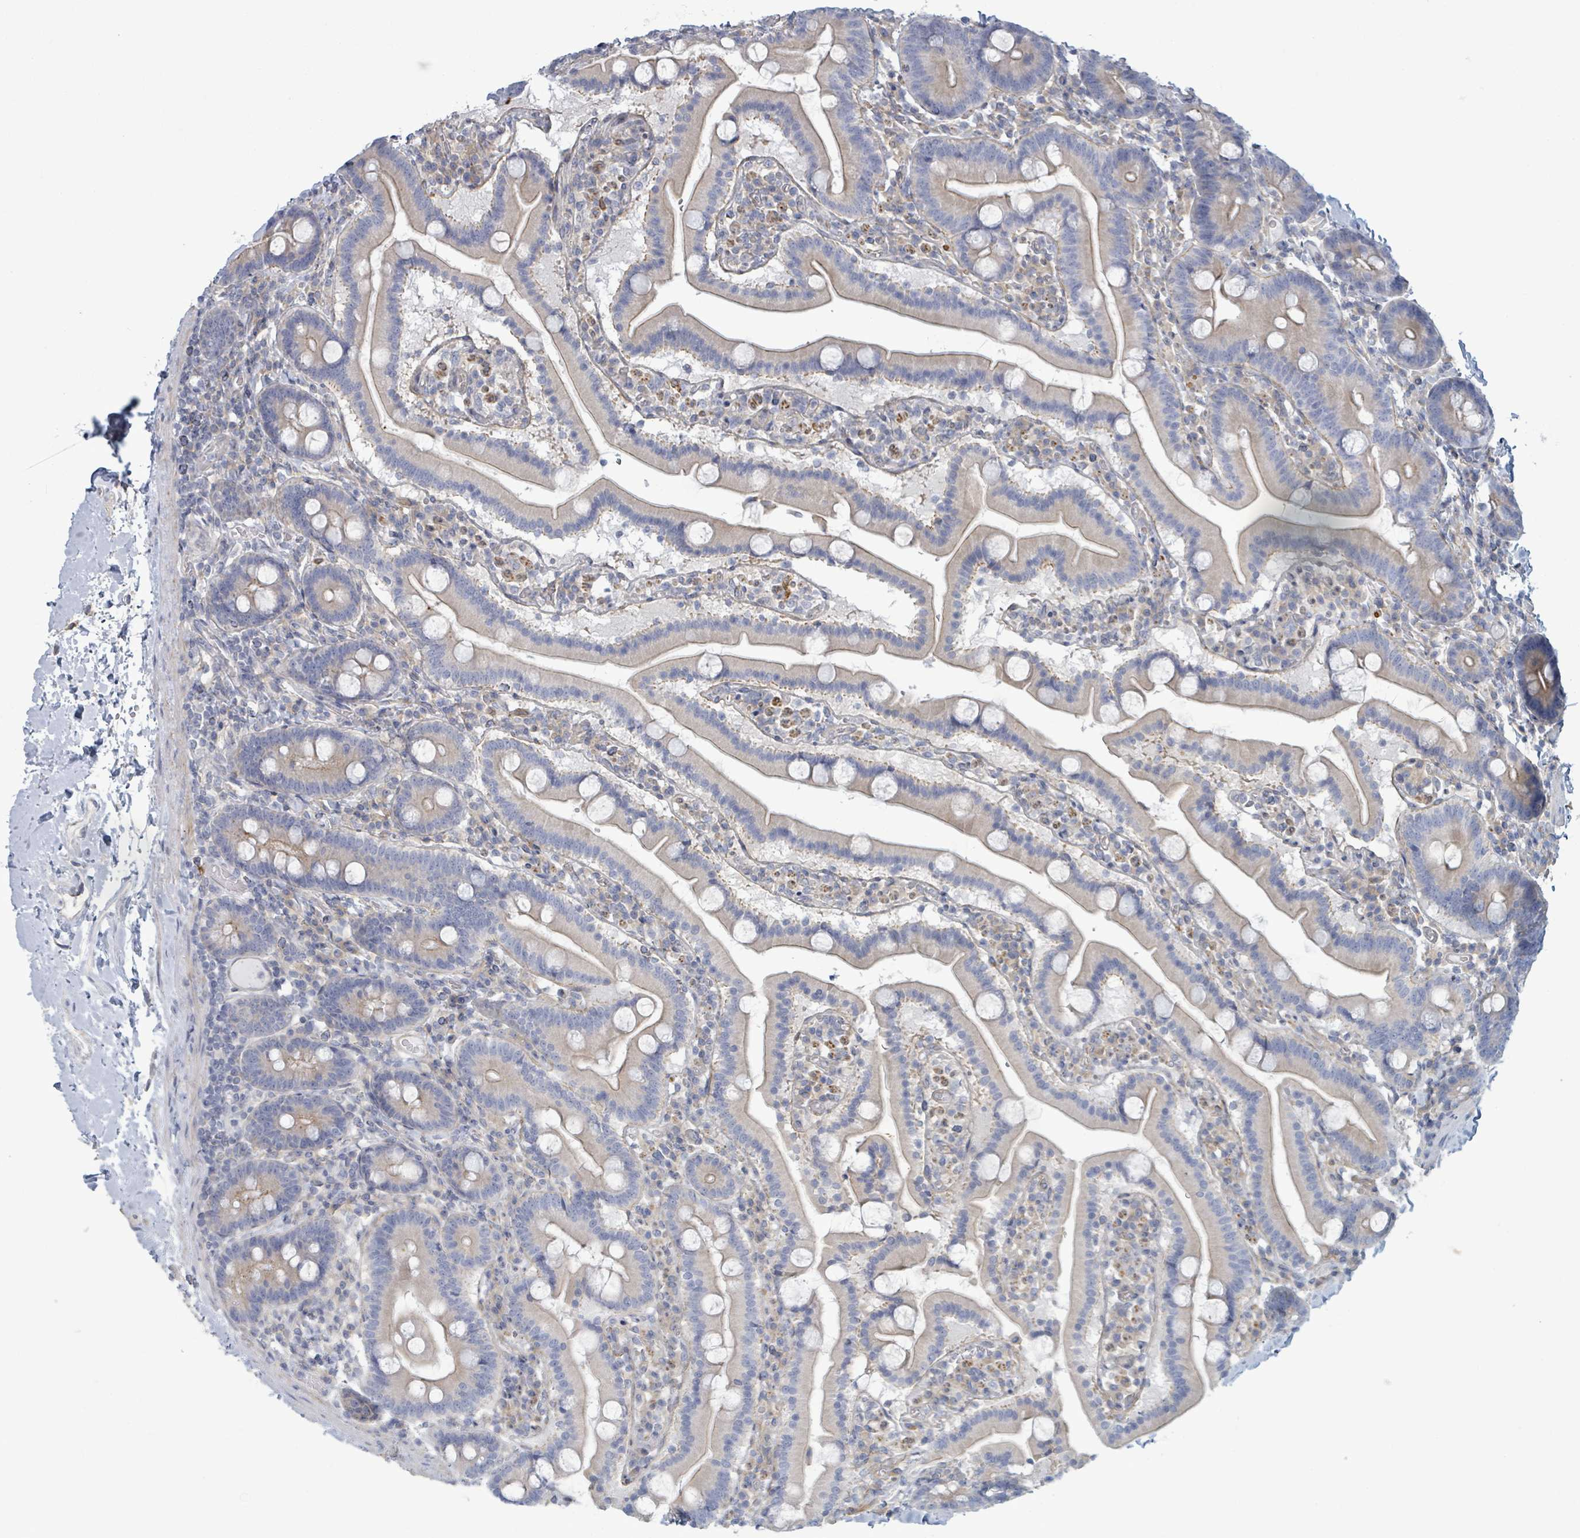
{"staining": {"intensity": "weak", "quantity": "<25%", "location": "cytoplasmic/membranous"}, "tissue": "duodenum", "cell_type": "Glandular cells", "image_type": "normal", "snomed": [{"axis": "morphology", "description": "Normal tissue, NOS"}, {"axis": "topography", "description": "Duodenum"}], "caption": "This histopathology image is of unremarkable duodenum stained with IHC to label a protein in brown with the nuclei are counter-stained blue. There is no staining in glandular cells. (DAB (3,3'-diaminobenzidine) IHC visualized using brightfield microscopy, high magnification).", "gene": "COL13A1", "patient": {"sex": "male", "age": 55}}